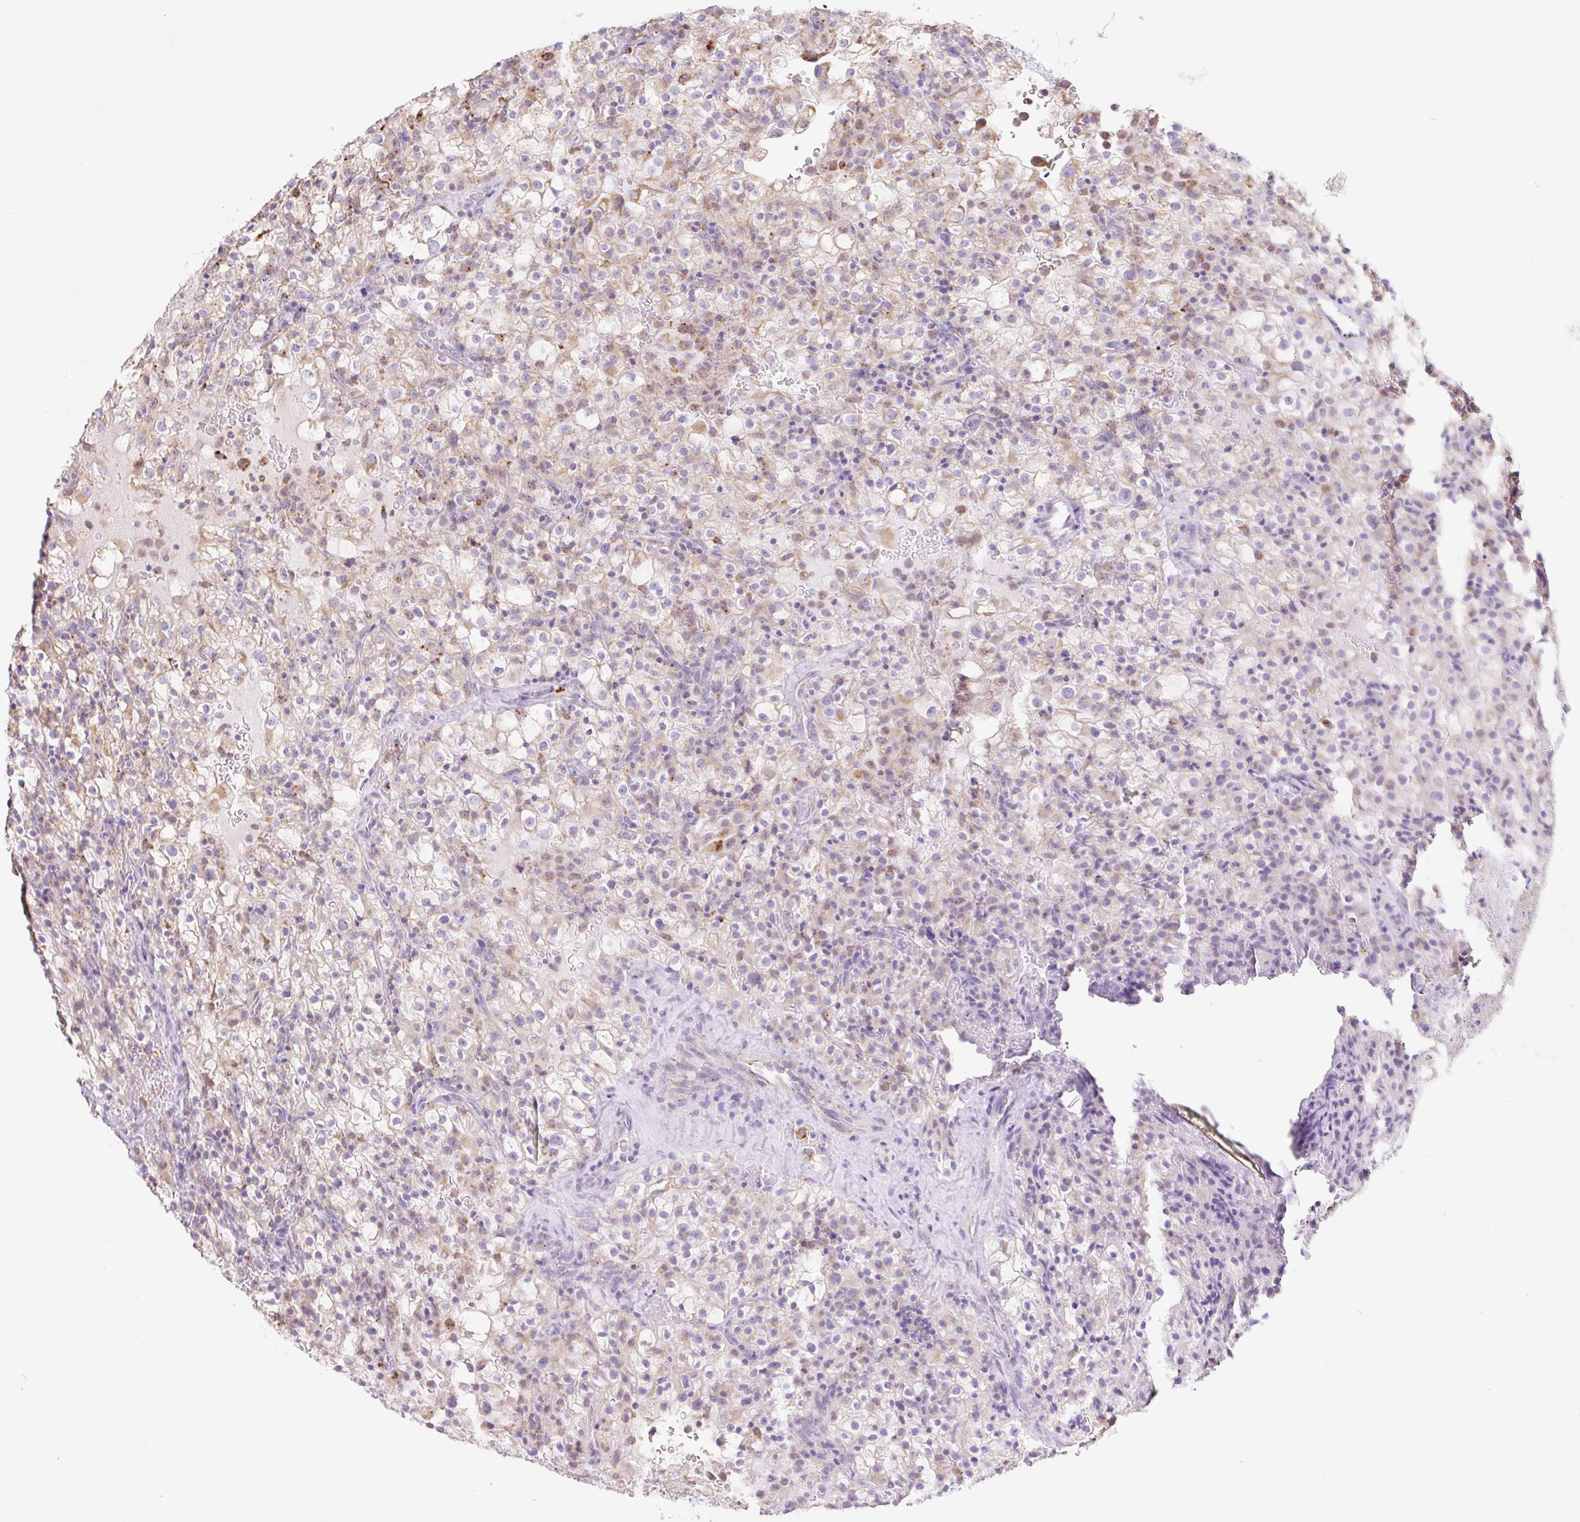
{"staining": {"intensity": "weak", "quantity": "25%-75%", "location": "cytoplasmic/membranous"}, "tissue": "renal cancer", "cell_type": "Tumor cells", "image_type": "cancer", "snomed": [{"axis": "morphology", "description": "Adenocarcinoma, NOS"}, {"axis": "topography", "description": "Kidney"}], "caption": "A histopathology image of renal cancer (adenocarcinoma) stained for a protein demonstrates weak cytoplasmic/membranous brown staining in tumor cells. The protein is stained brown, and the nuclei are stained in blue (DAB IHC with brightfield microscopy, high magnification).", "gene": "CLEC3A", "patient": {"sex": "female", "age": 74}}